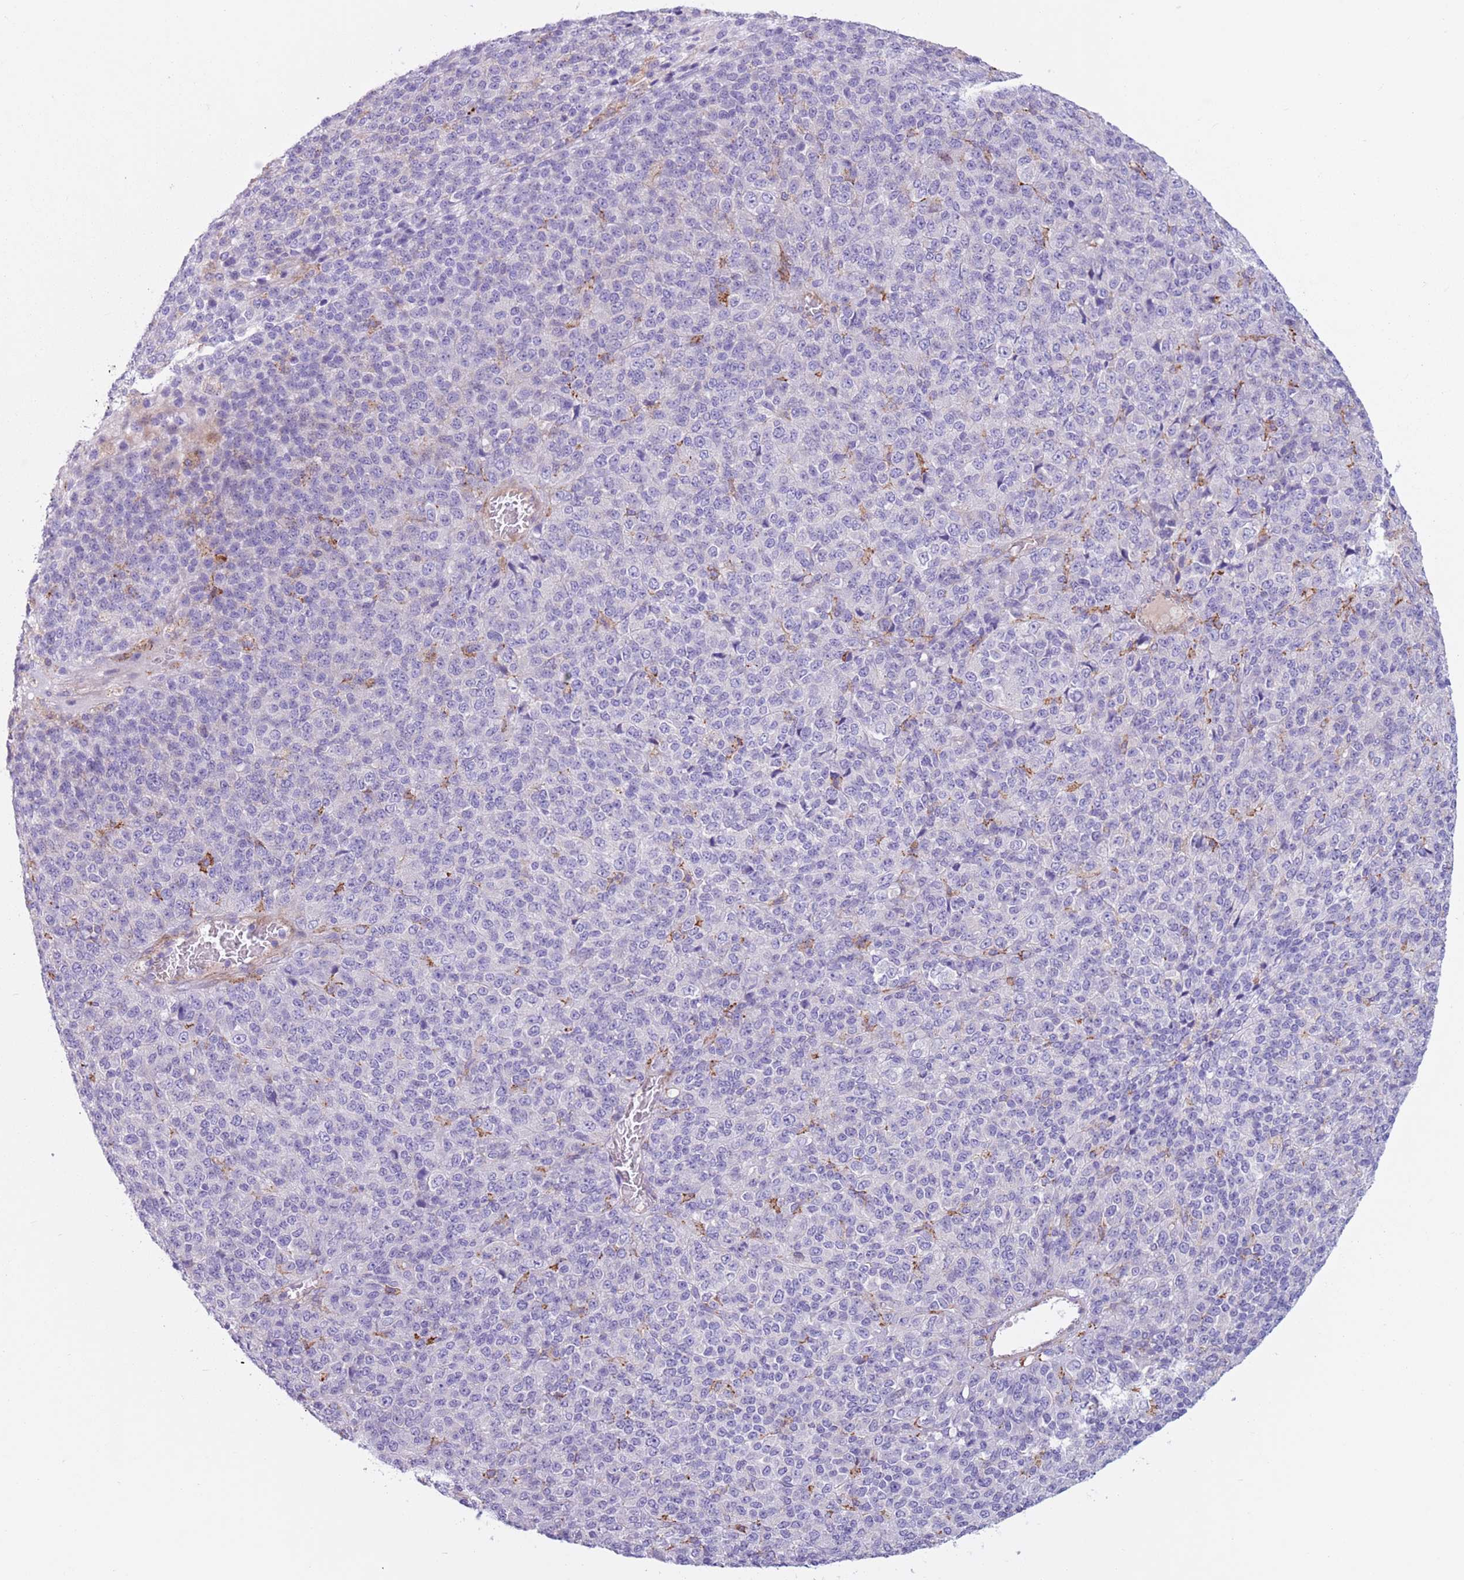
{"staining": {"intensity": "negative", "quantity": "none", "location": "none"}, "tissue": "melanoma", "cell_type": "Tumor cells", "image_type": "cancer", "snomed": [{"axis": "morphology", "description": "Malignant melanoma, Metastatic site"}, {"axis": "topography", "description": "Brain"}], "caption": "Melanoma stained for a protein using IHC displays no expression tumor cells.", "gene": "SNX6", "patient": {"sex": "female", "age": 56}}